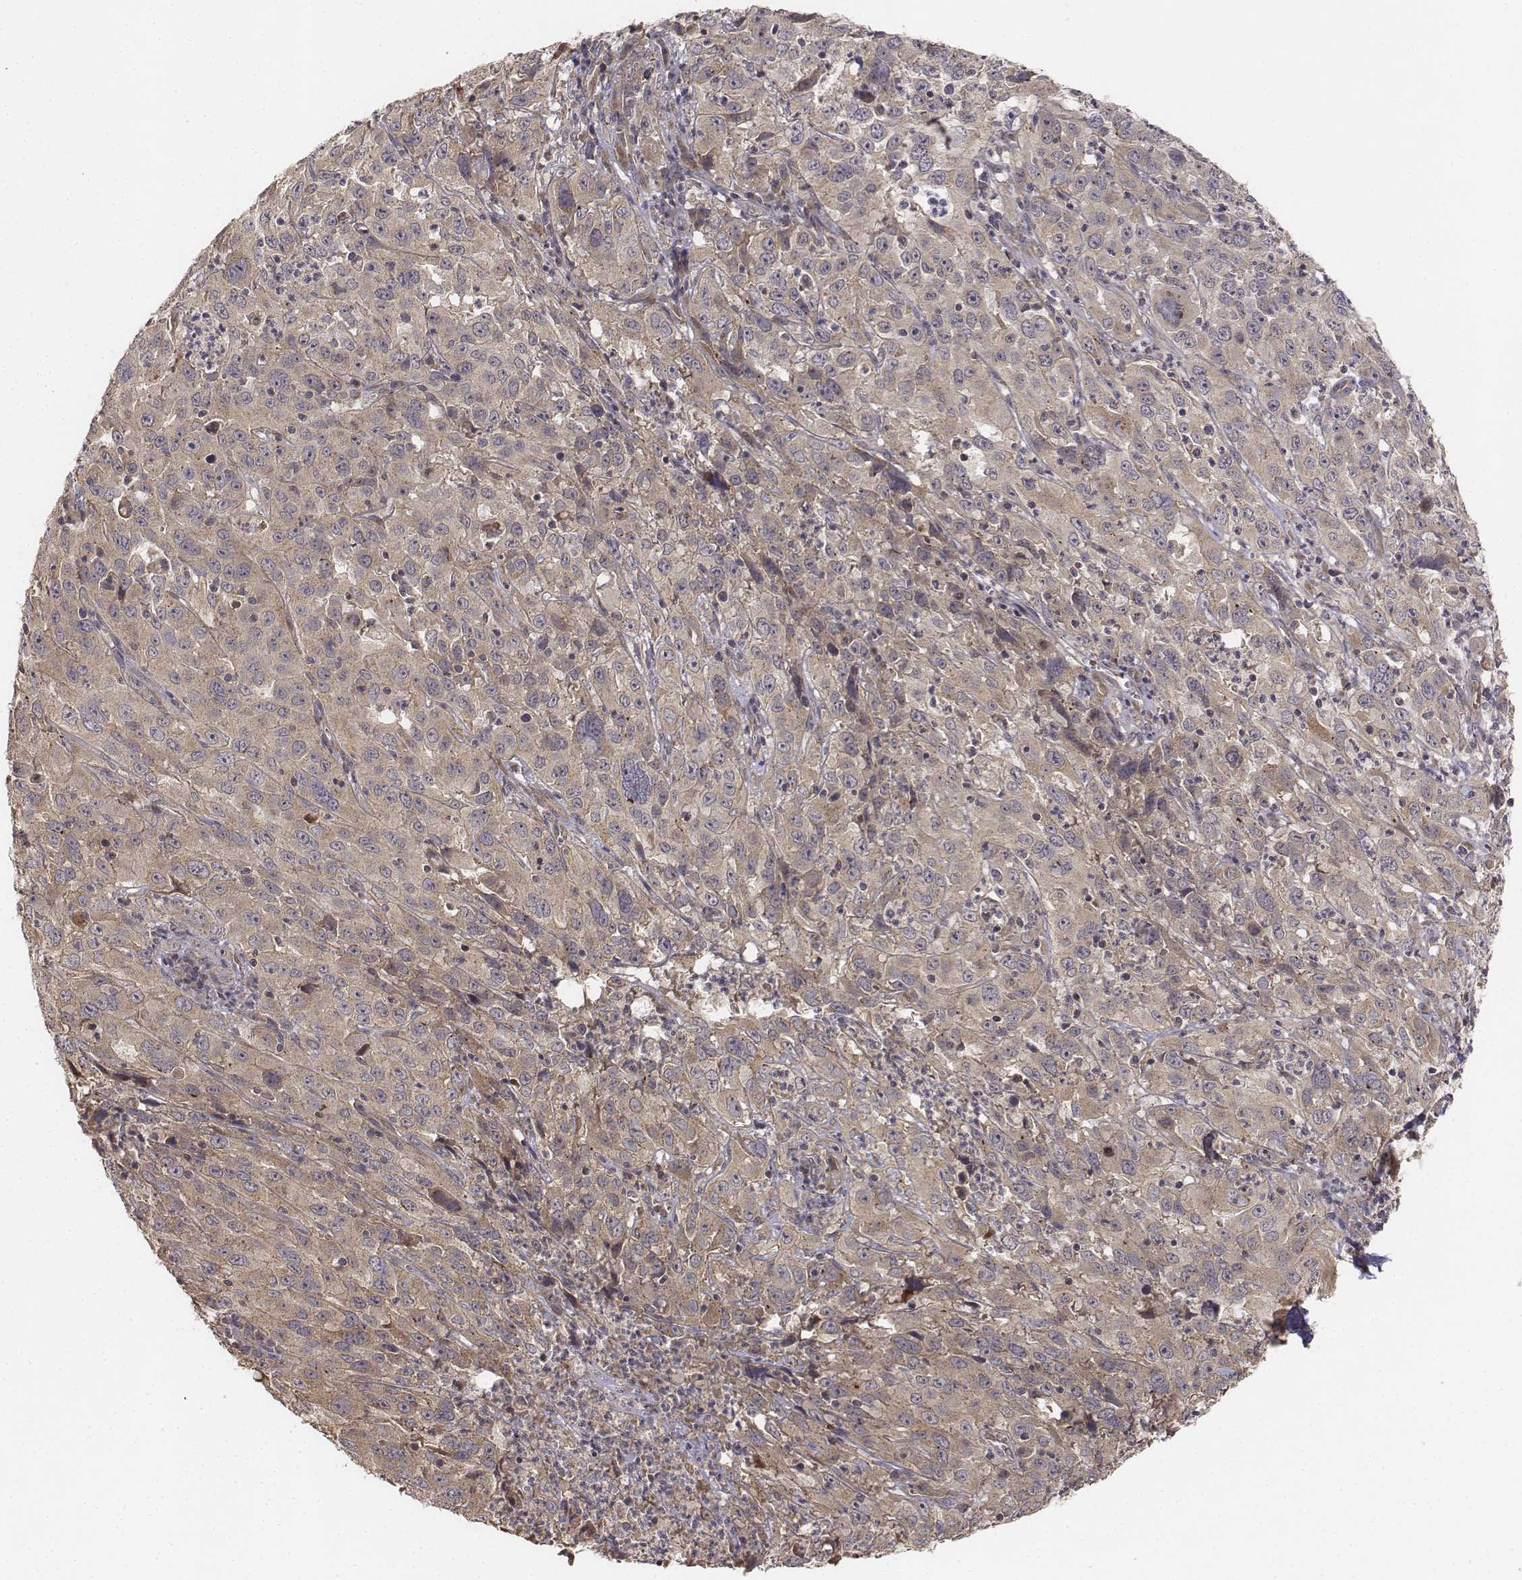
{"staining": {"intensity": "weak", "quantity": ">75%", "location": "cytoplasmic/membranous"}, "tissue": "cervical cancer", "cell_type": "Tumor cells", "image_type": "cancer", "snomed": [{"axis": "morphology", "description": "Squamous cell carcinoma, NOS"}, {"axis": "topography", "description": "Cervix"}], "caption": "Weak cytoplasmic/membranous protein staining is appreciated in approximately >75% of tumor cells in cervical squamous cell carcinoma.", "gene": "FBXO21", "patient": {"sex": "female", "age": 32}}